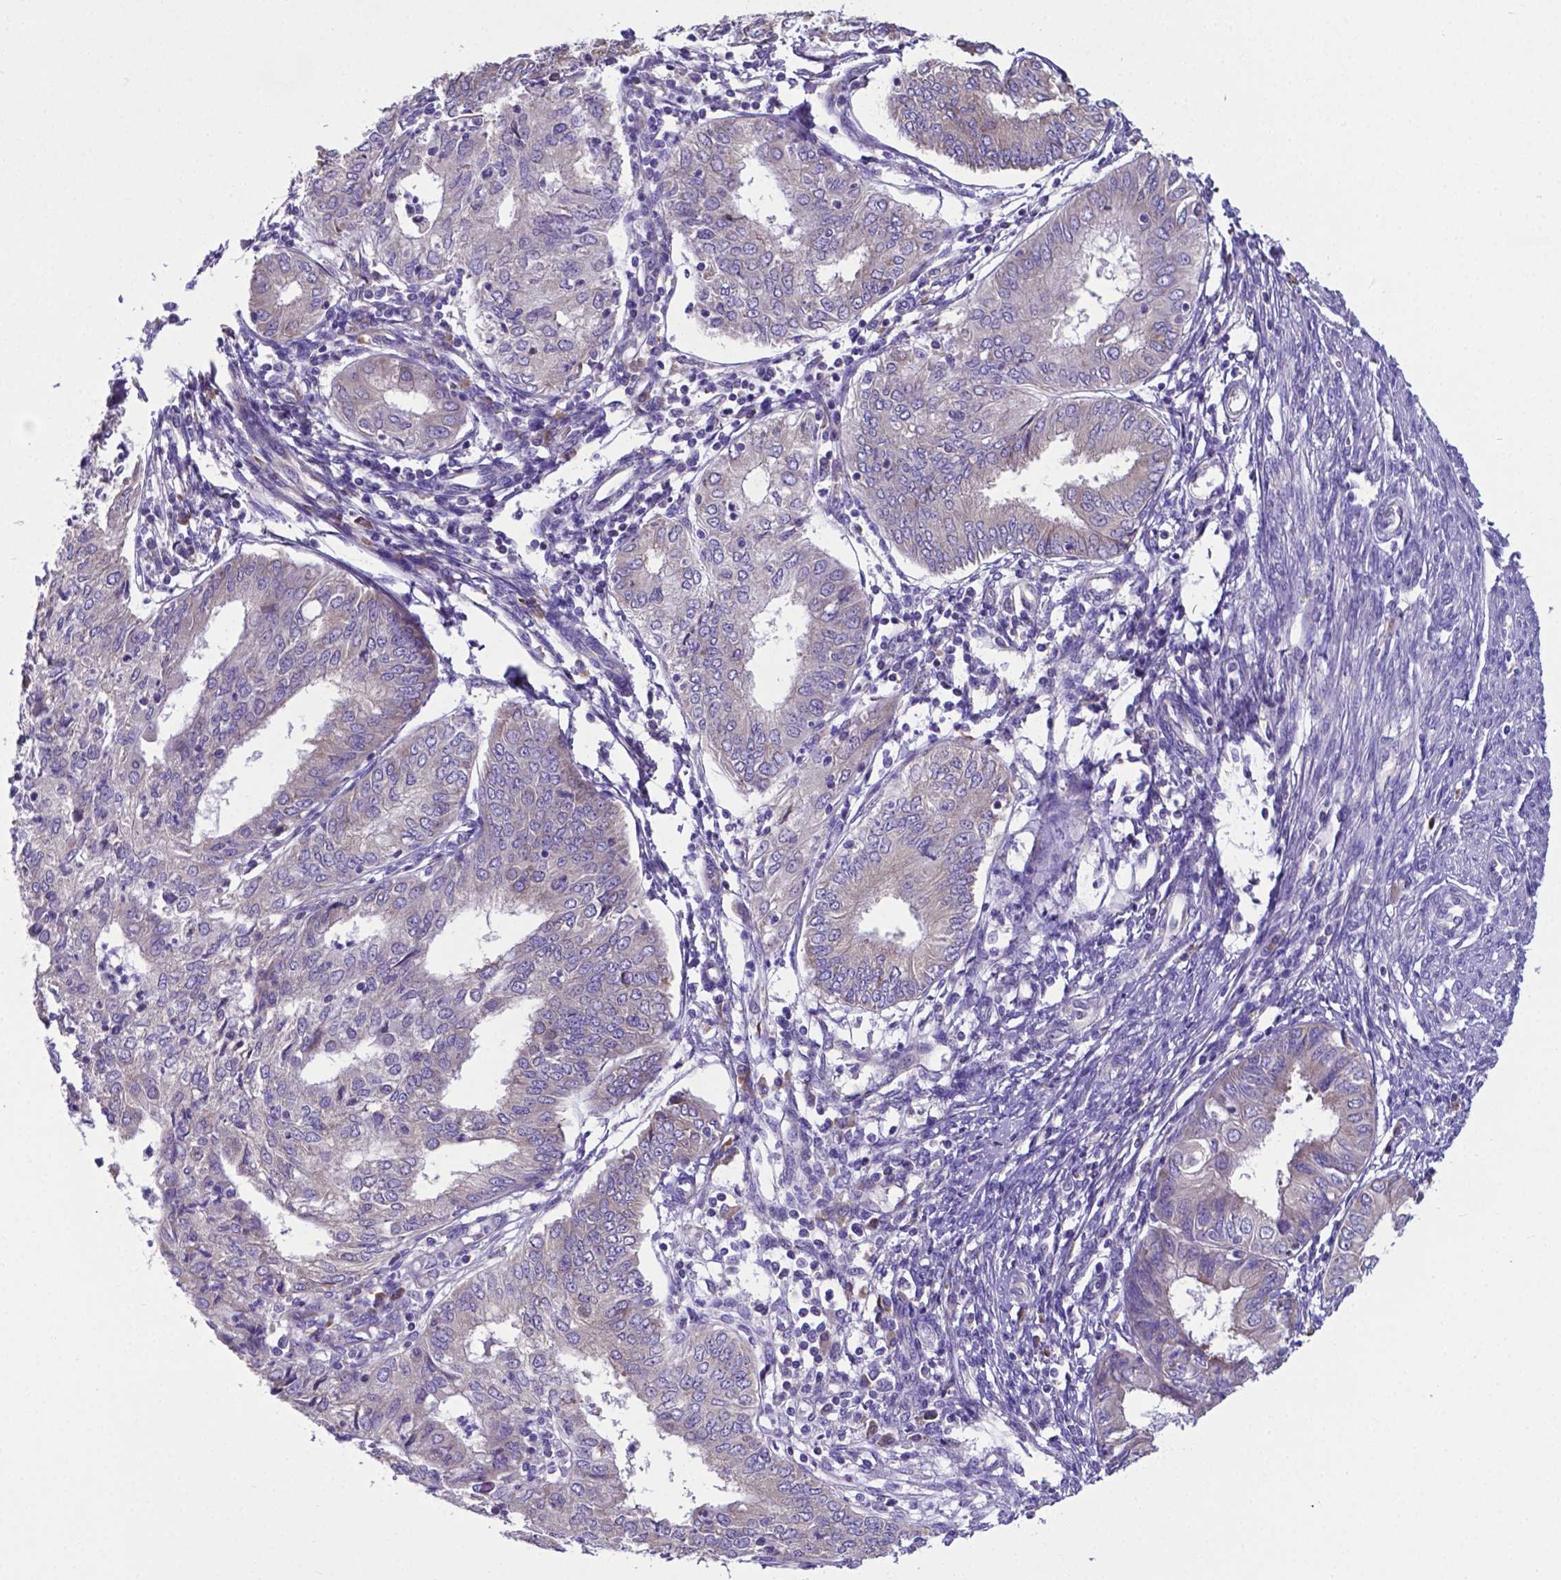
{"staining": {"intensity": "negative", "quantity": "none", "location": "none"}, "tissue": "endometrial cancer", "cell_type": "Tumor cells", "image_type": "cancer", "snomed": [{"axis": "morphology", "description": "Adenocarcinoma, NOS"}, {"axis": "topography", "description": "Endometrium"}], "caption": "Tumor cells are negative for brown protein staining in endometrial cancer.", "gene": "RPL6", "patient": {"sex": "female", "age": 68}}